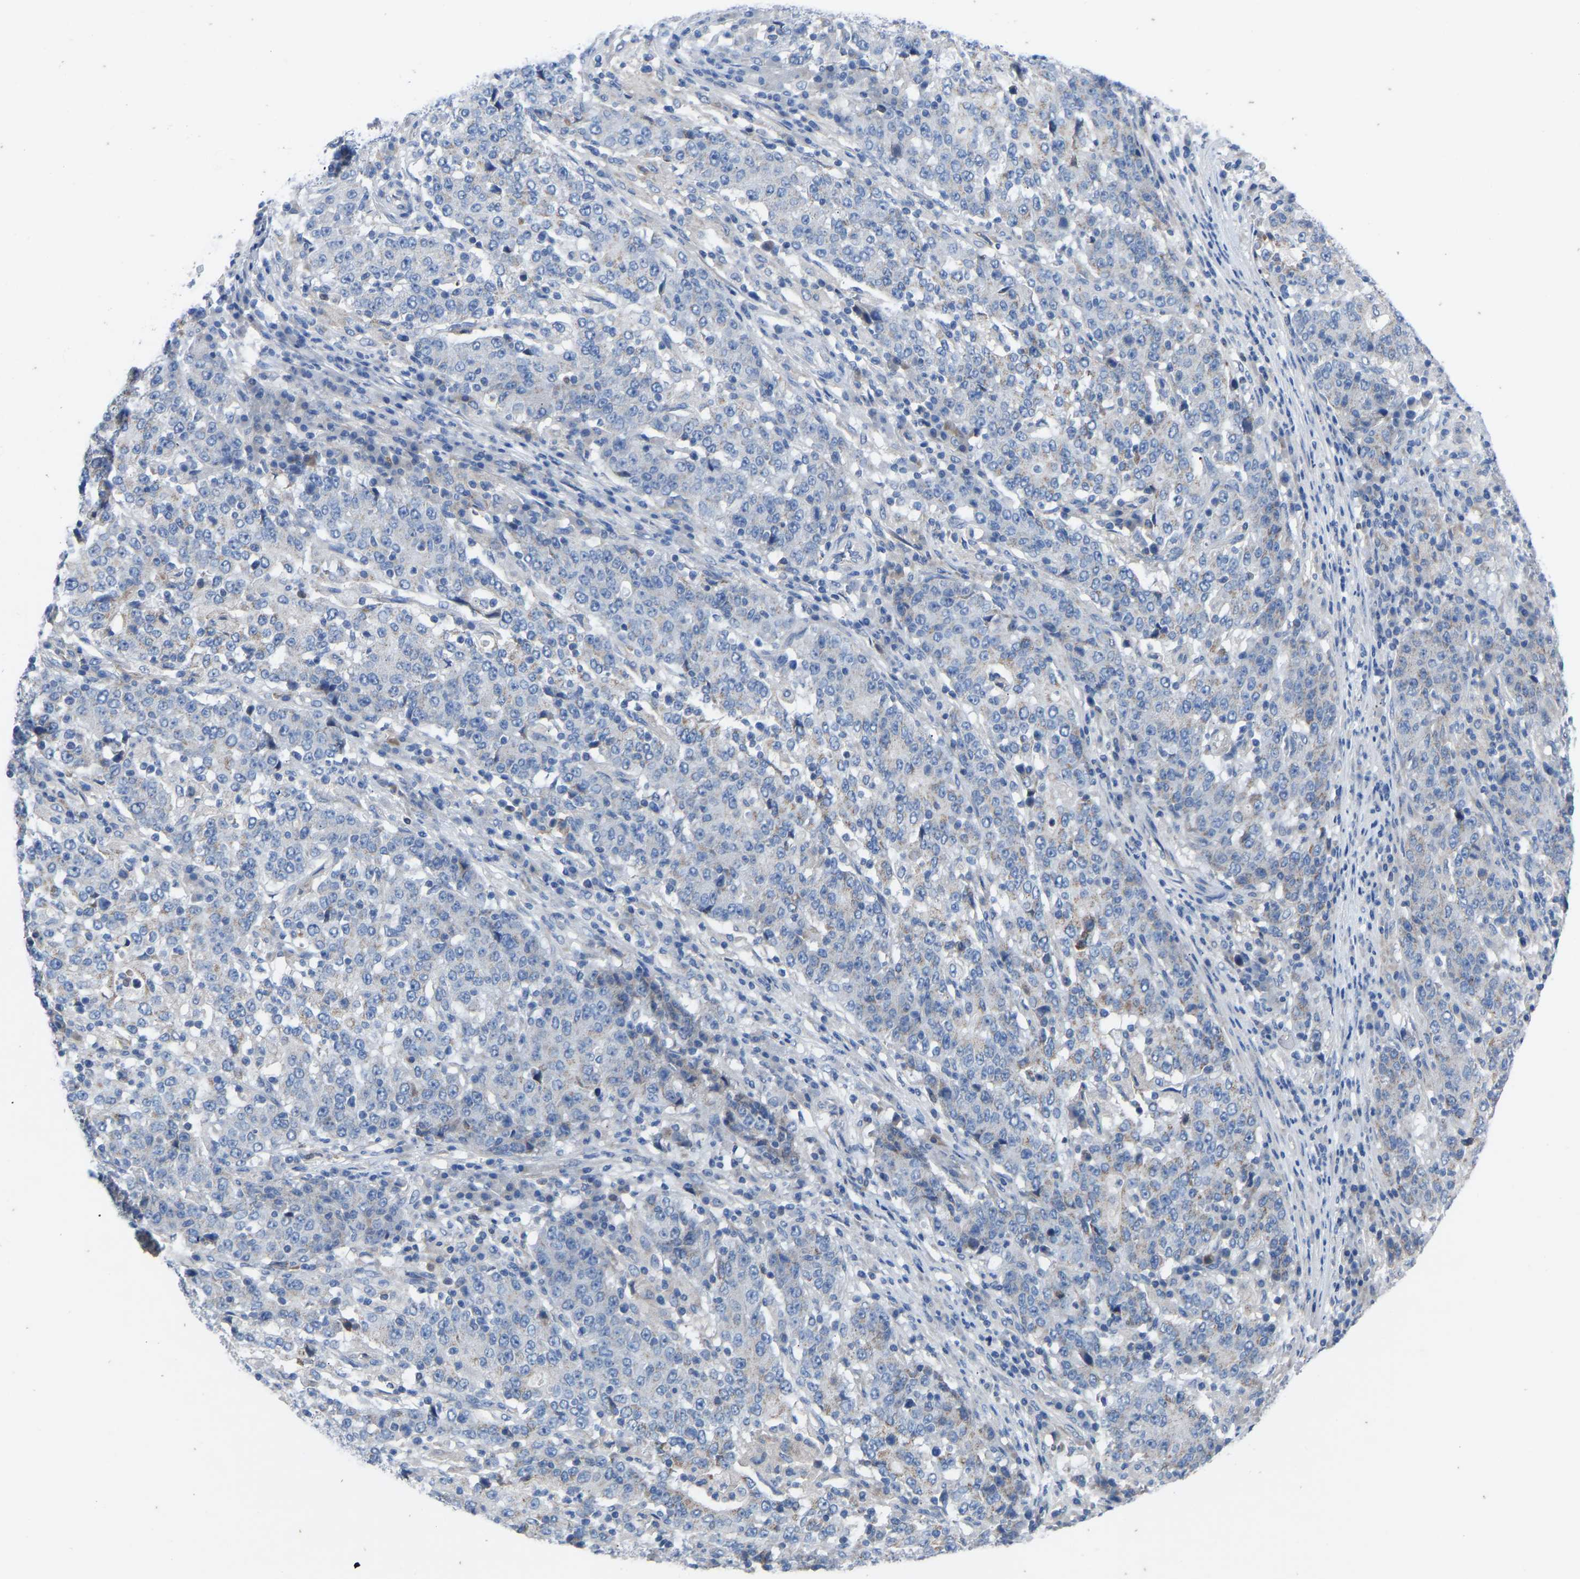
{"staining": {"intensity": "weak", "quantity": "<25%", "location": "cytoplasmic/membranous"}, "tissue": "stomach cancer", "cell_type": "Tumor cells", "image_type": "cancer", "snomed": [{"axis": "morphology", "description": "Adenocarcinoma, NOS"}, {"axis": "topography", "description": "Stomach"}], "caption": "Immunohistochemistry of human adenocarcinoma (stomach) reveals no positivity in tumor cells.", "gene": "OLIG2", "patient": {"sex": "male", "age": 59}}